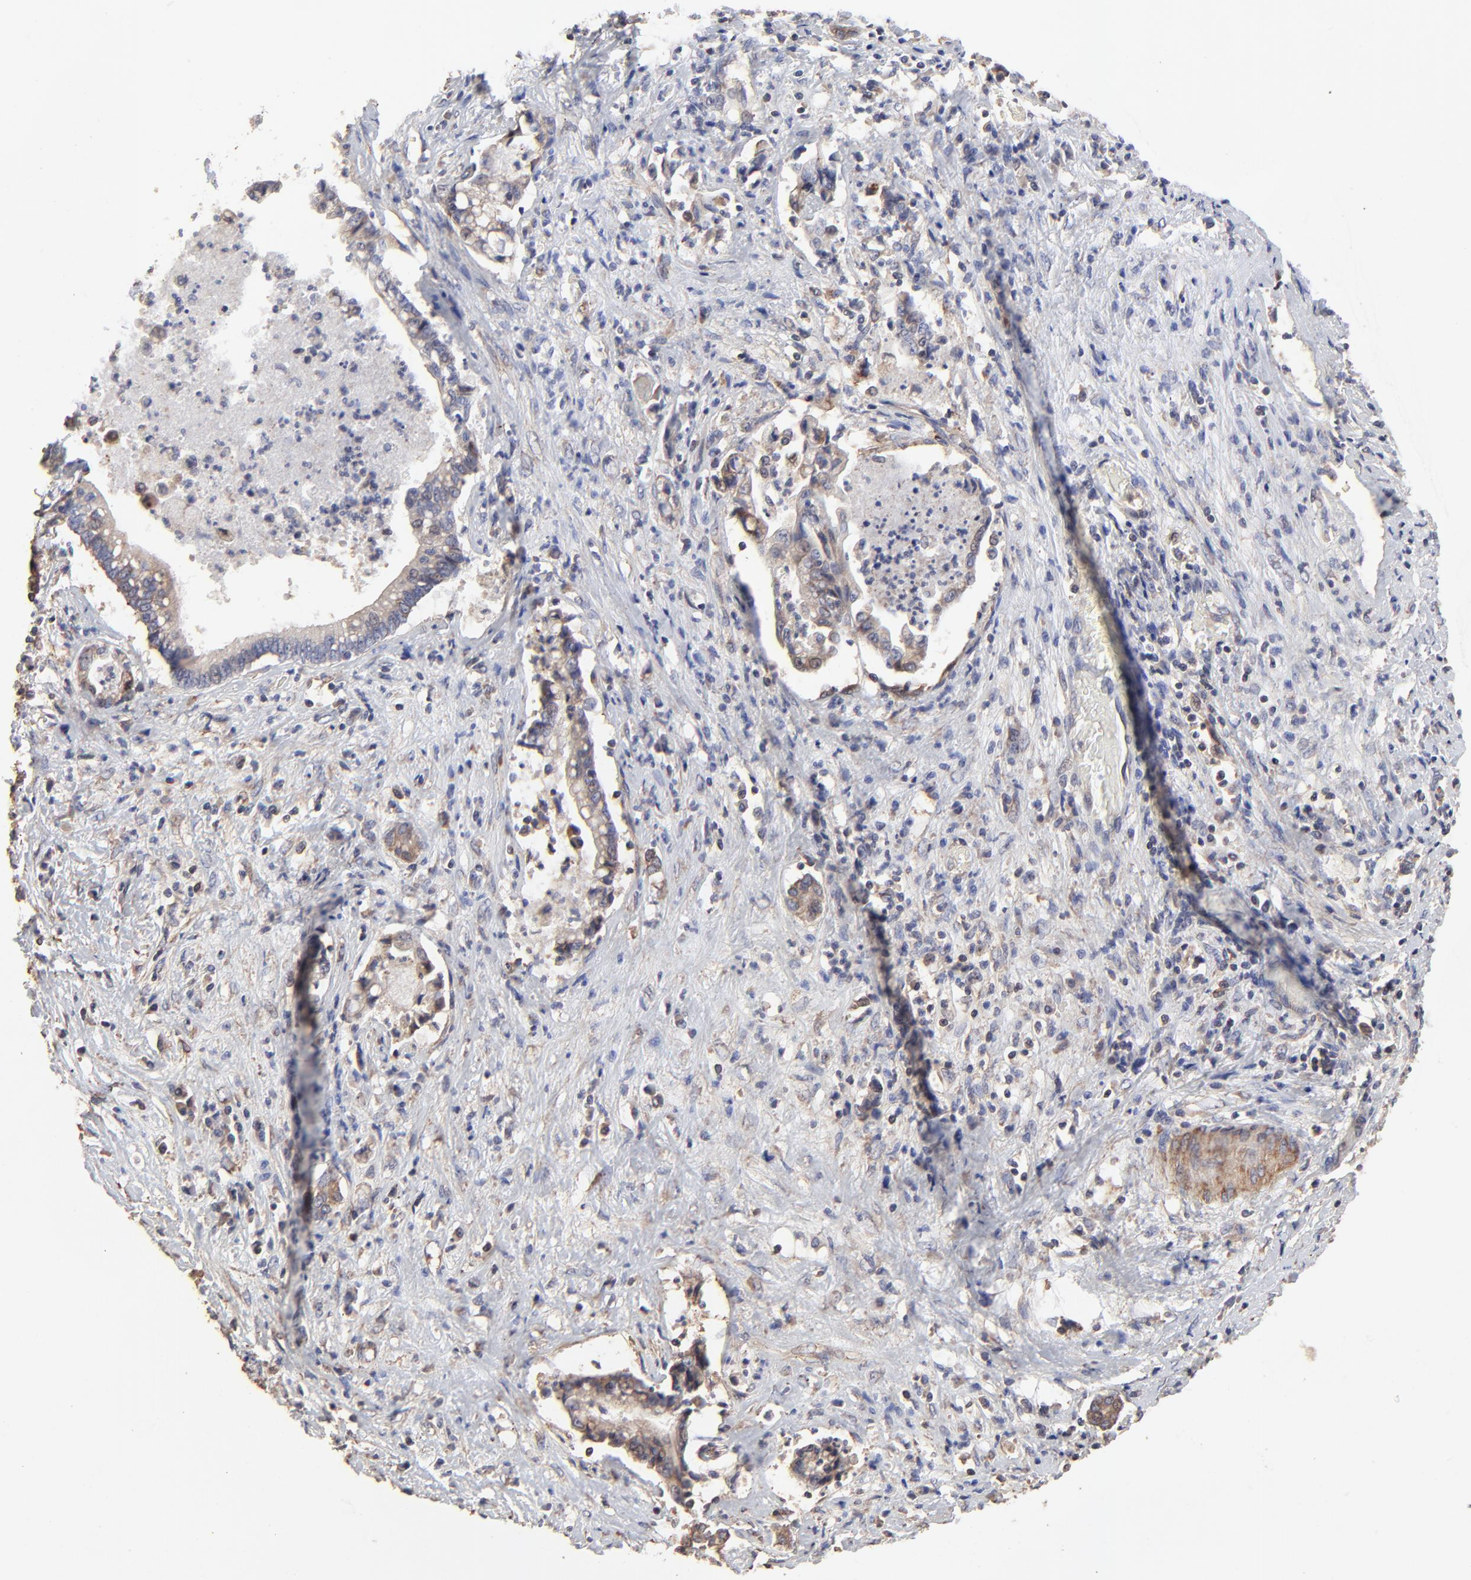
{"staining": {"intensity": "moderate", "quantity": "25%-75%", "location": "cytoplasmic/membranous"}, "tissue": "liver cancer", "cell_type": "Tumor cells", "image_type": "cancer", "snomed": [{"axis": "morphology", "description": "Cholangiocarcinoma"}, {"axis": "topography", "description": "Liver"}], "caption": "A brown stain shows moderate cytoplasmic/membranous expression of a protein in human liver cancer (cholangiocarcinoma) tumor cells.", "gene": "ELP2", "patient": {"sex": "male", "age": 57}}